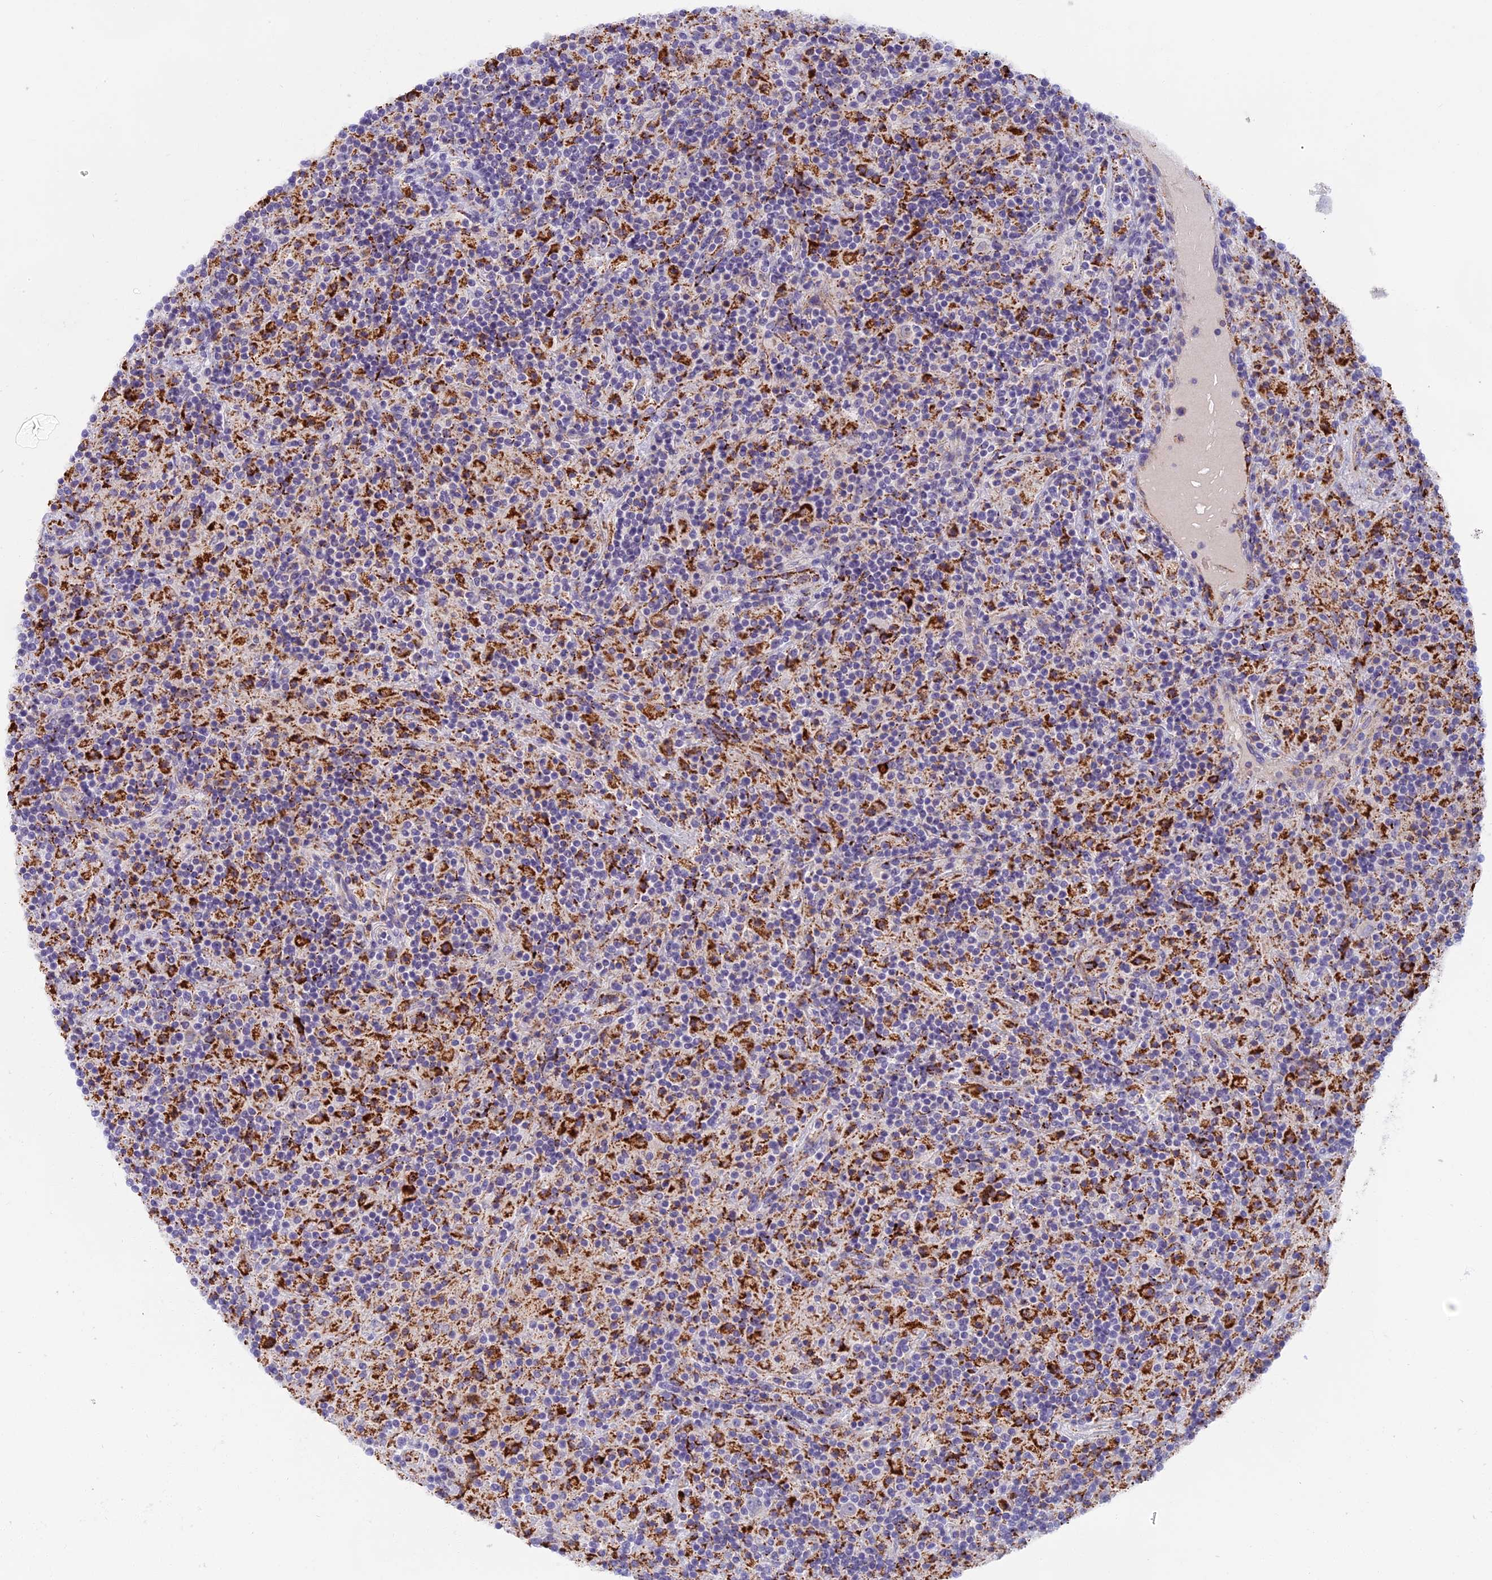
{"staining": {"intensity": "negative", "quantity": "none", "location": "none"}, "tissue": "lymphoma", "cell_type": "Tumor cells", "image_type": "cancer", "snomed": [{"axis": "morphology", "description": "Hodgkin's disease, NOS"}, {"axis": "topography", "description": "Lymph node"}], "caption": "The immunohistochemistry micrograph has no significant positivity in tumor cells of Hodgkin's disease tissue. (DAB immunohistochemistry (IHC), high magnification).", "gene": "SEMA7A", "patient": {"sex": "male", "age": 70}}